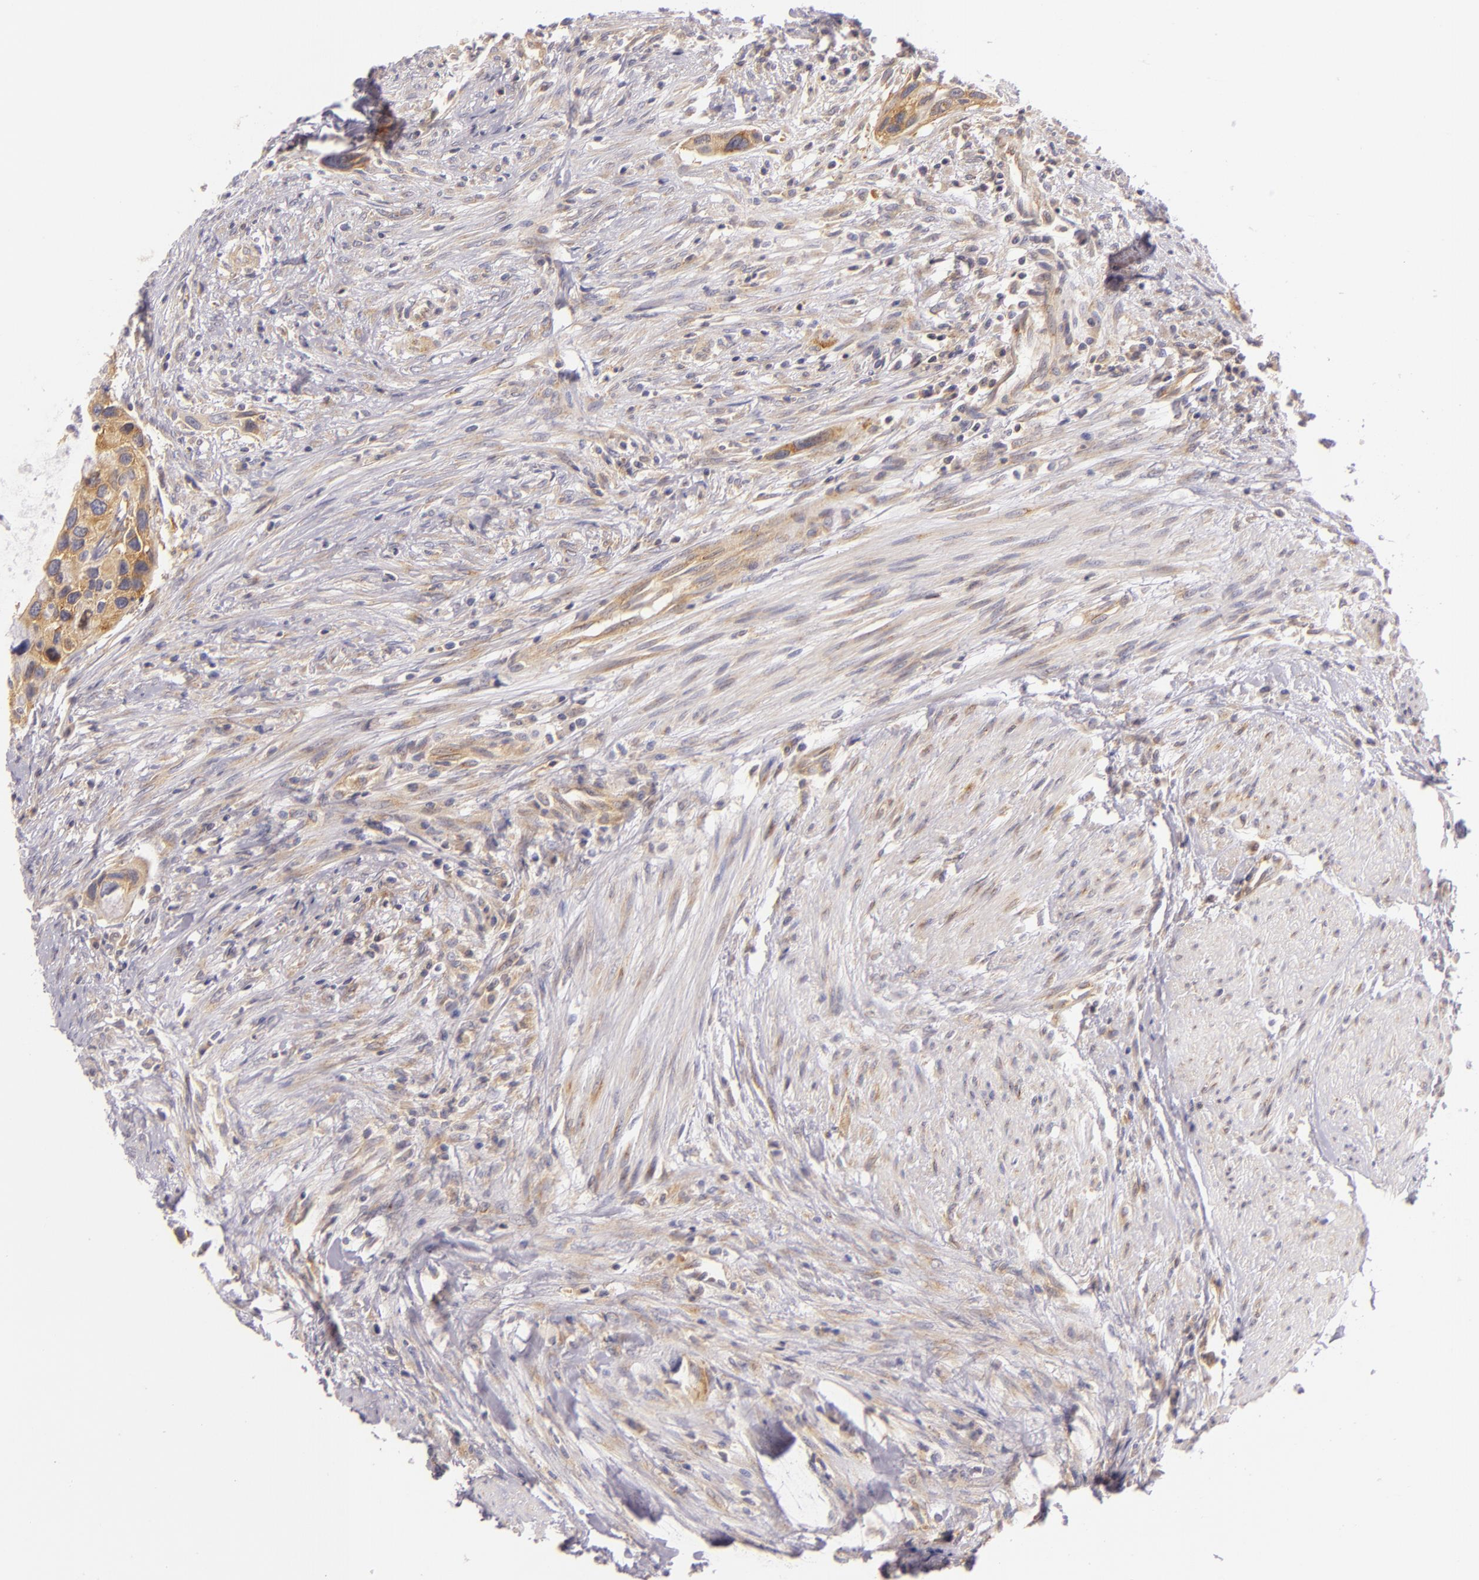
{"staining": {"intensity": "moderate", "quantity": ">75%", "location": "cytoplasmic/membranous"}, "tissue": "urothelial cancer", "cell_type": "Tumor cells", "image_type": "cancer", "snomed": [{"axis": "morphology", "description": "Urothelial carcinoma, High grade"}, {"axis": "topography", "description": "Urinary bladder"}], "caption": "Immunohistochemical staining of human urothelial carcinoma (high-grade) reveals medium levels of moderate cytoplasmic/membranous protein staining in about >75% of tumor cells. Nuclei are stained in blue.", "gene": "UPF3B", "patient": {"sex": "male", "age": 66}}